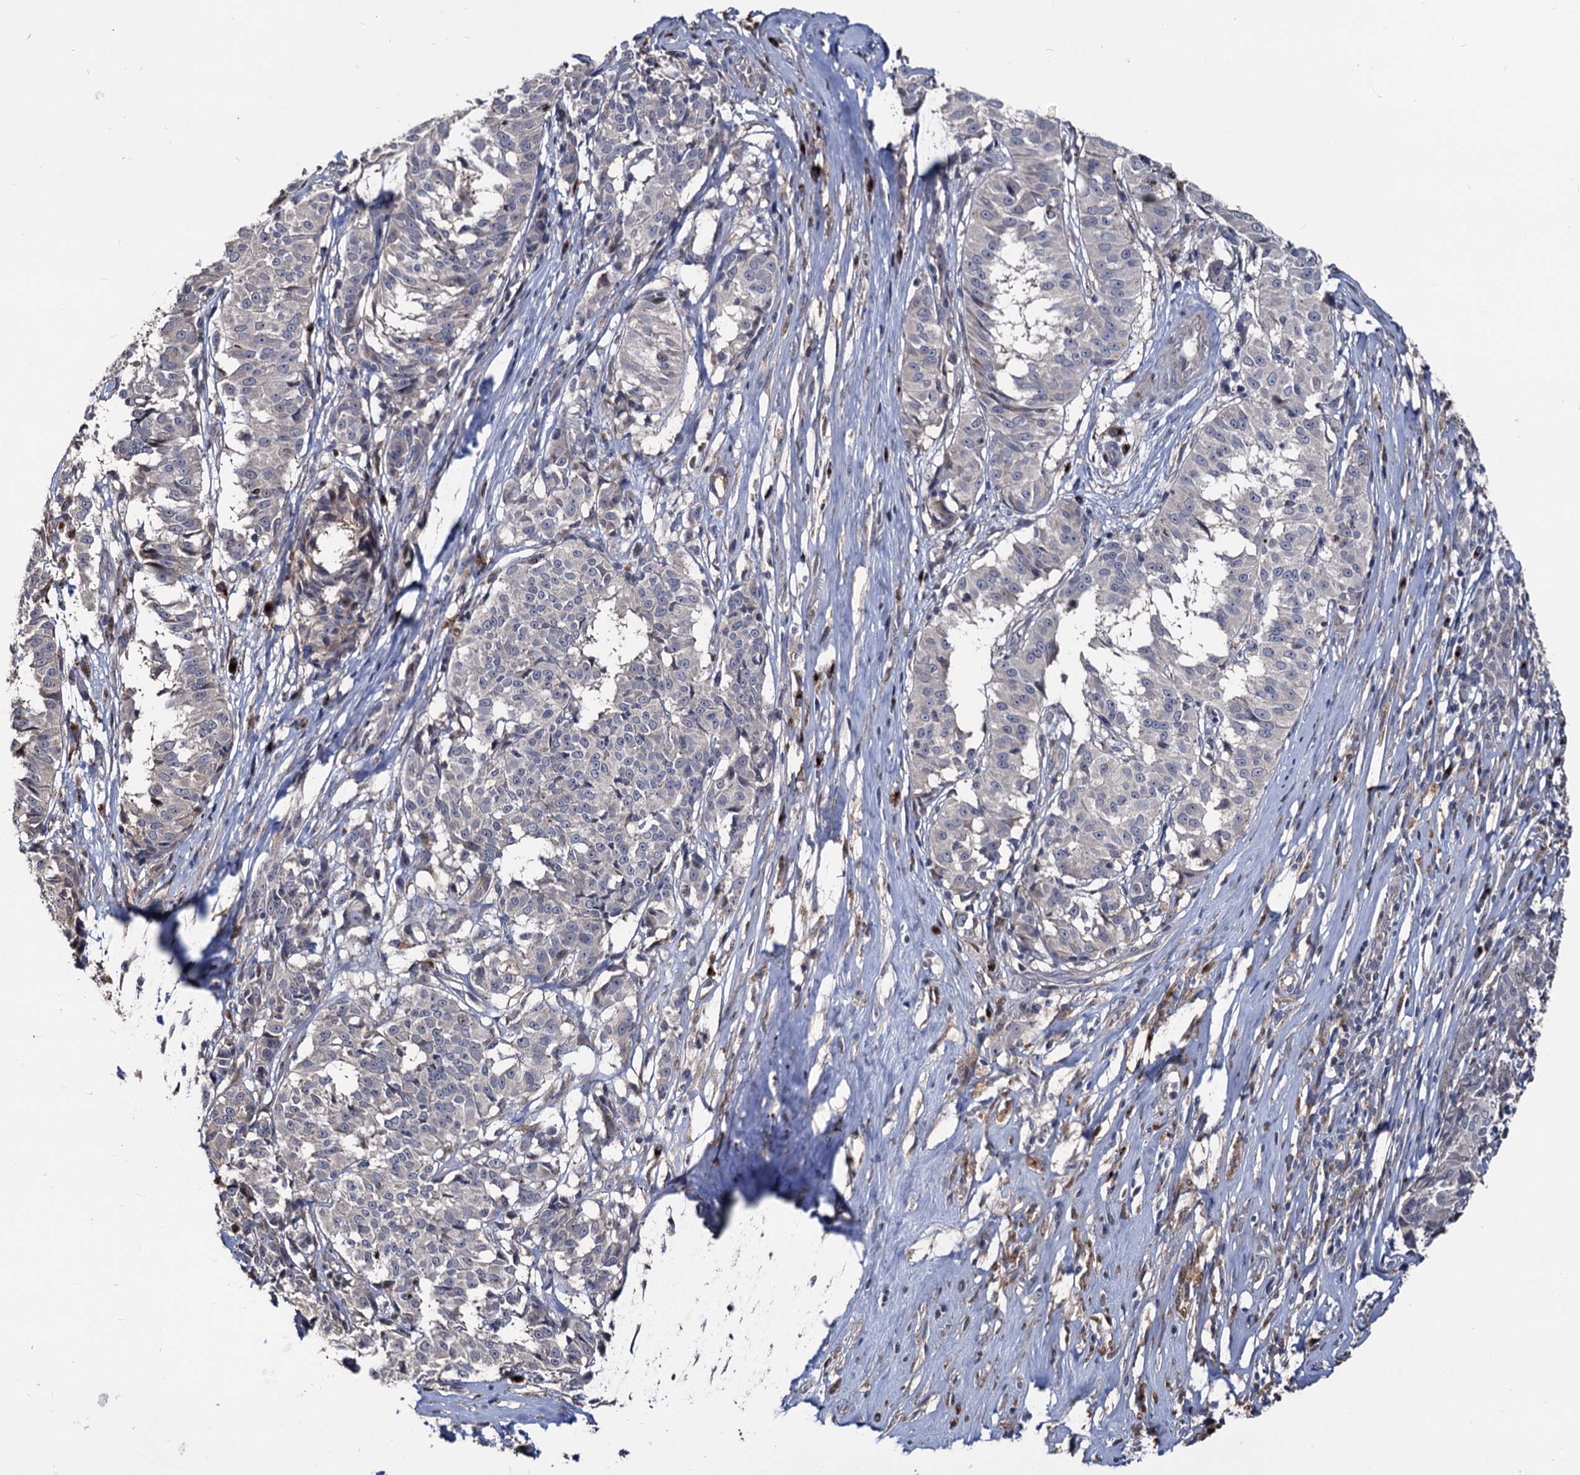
{"staining": {"intensity": "negative", "quantity": "none", "location": "none"}, "tissue": "melanoma", "cell_type": "Tumor cells", "image_type": "cancer", "snomed": [{"axis": "morphology", "description": "Malignant melanoma, NOS"}, {"axis": "topography", "description": "Skin"}], "caption": "This is a micrograph of immunohistochemistry staining of melanoma, which shows no expression in tumor cells.", "gene": "SMAGP", "patient": {"sex": "female", "age": 72}}